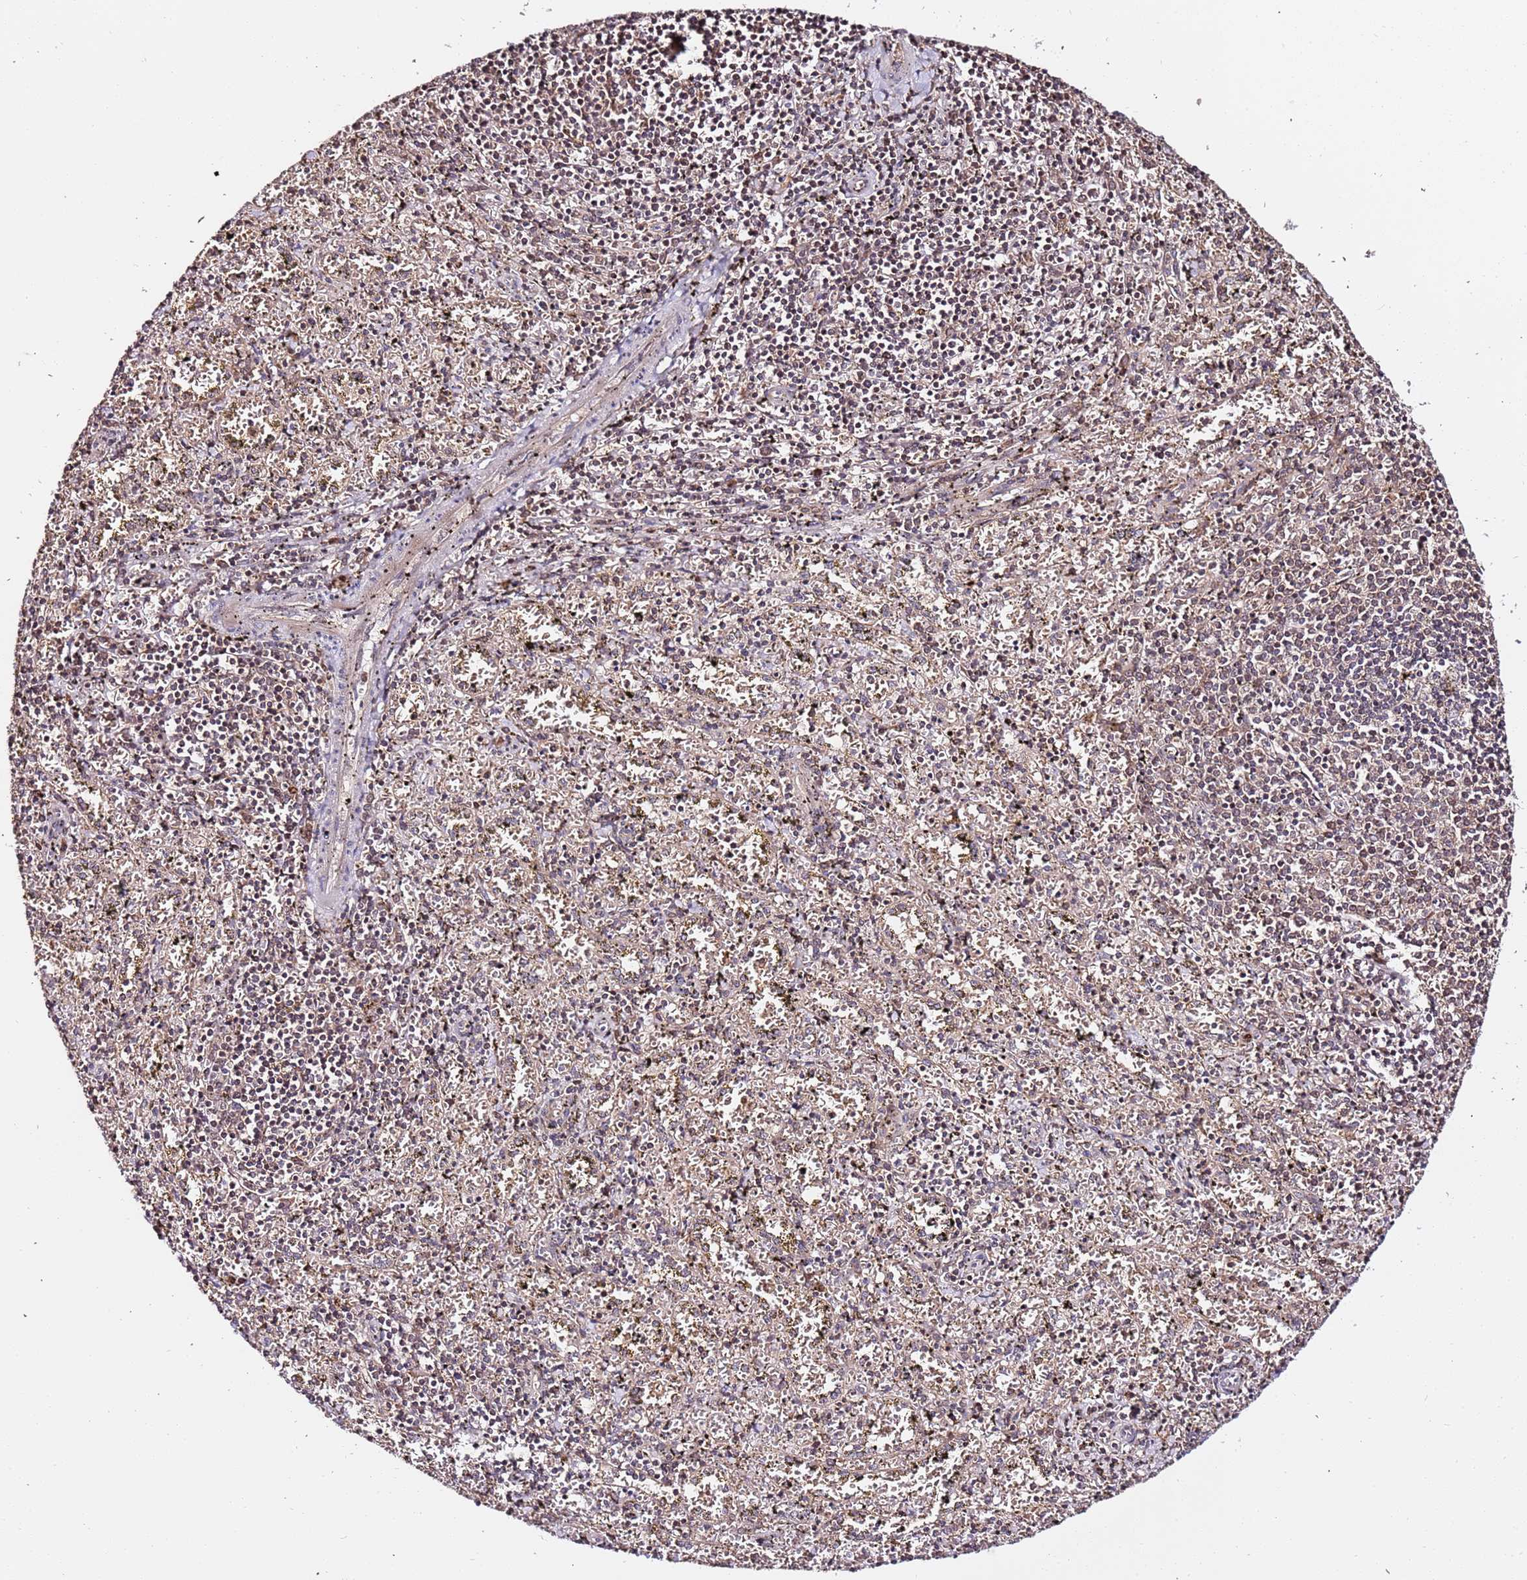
{"staining": {"intensity": "weak", "quantity": "<25%", "location": "cytoplasmic/membranous"}, "tissue": "spleen", "cell_type": "Cells in red pulp", "image_type": "normal", "snomed": [{"axis": "morphology", "description": "Normal tissue, NOS"}, {"axis": "topography", "description": "Spleen"}], "caption": "High magnification brightfield microscopy of benign spleen stained with DAB (brown) and counterstained with hematoxylin (blue): cells in red pulp show no significant expression.", "gene": "OR5V1", "patient": {"sex": "male", "age": 11}}